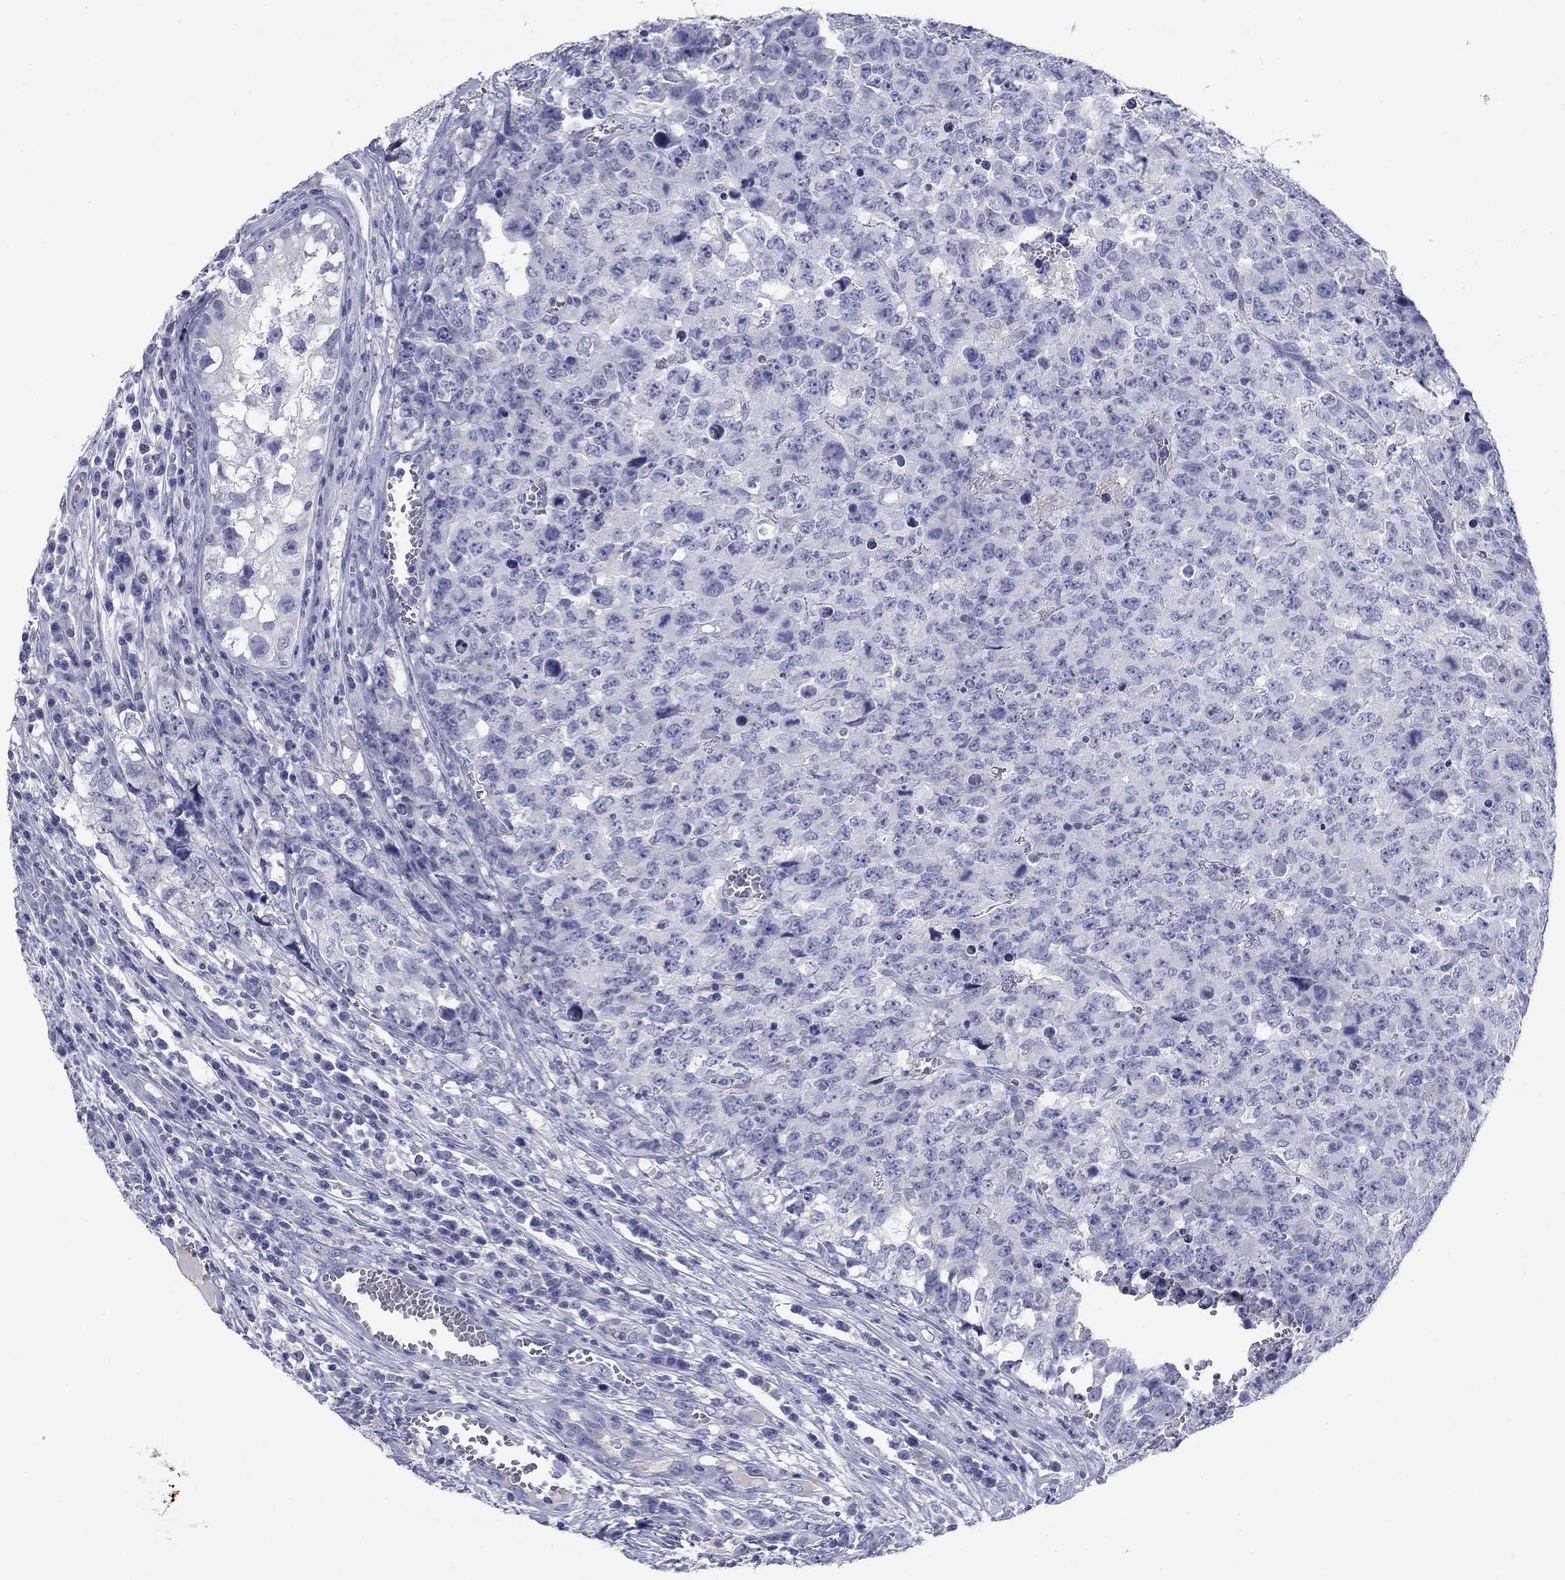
{"staining": {"intensity": "negative", "quantity": "none", "location": "none"}, "tissue": "testis cancer", "cell_type": "Tumor cells", "image_type": "cancer", "snomed": [{"axis": "morphology", "description": "Carcinoma, Embryonal, NOS"}, {"axis": "topography", "description": "Testis"}], "caption": "This is an immunohistochemistry (IHC) photomicrograph of testis embryonal carcinoma. There is no expression in tumor cells.", "gene": "KCNH1", "patient": {"sex": "male", "age": 23}}